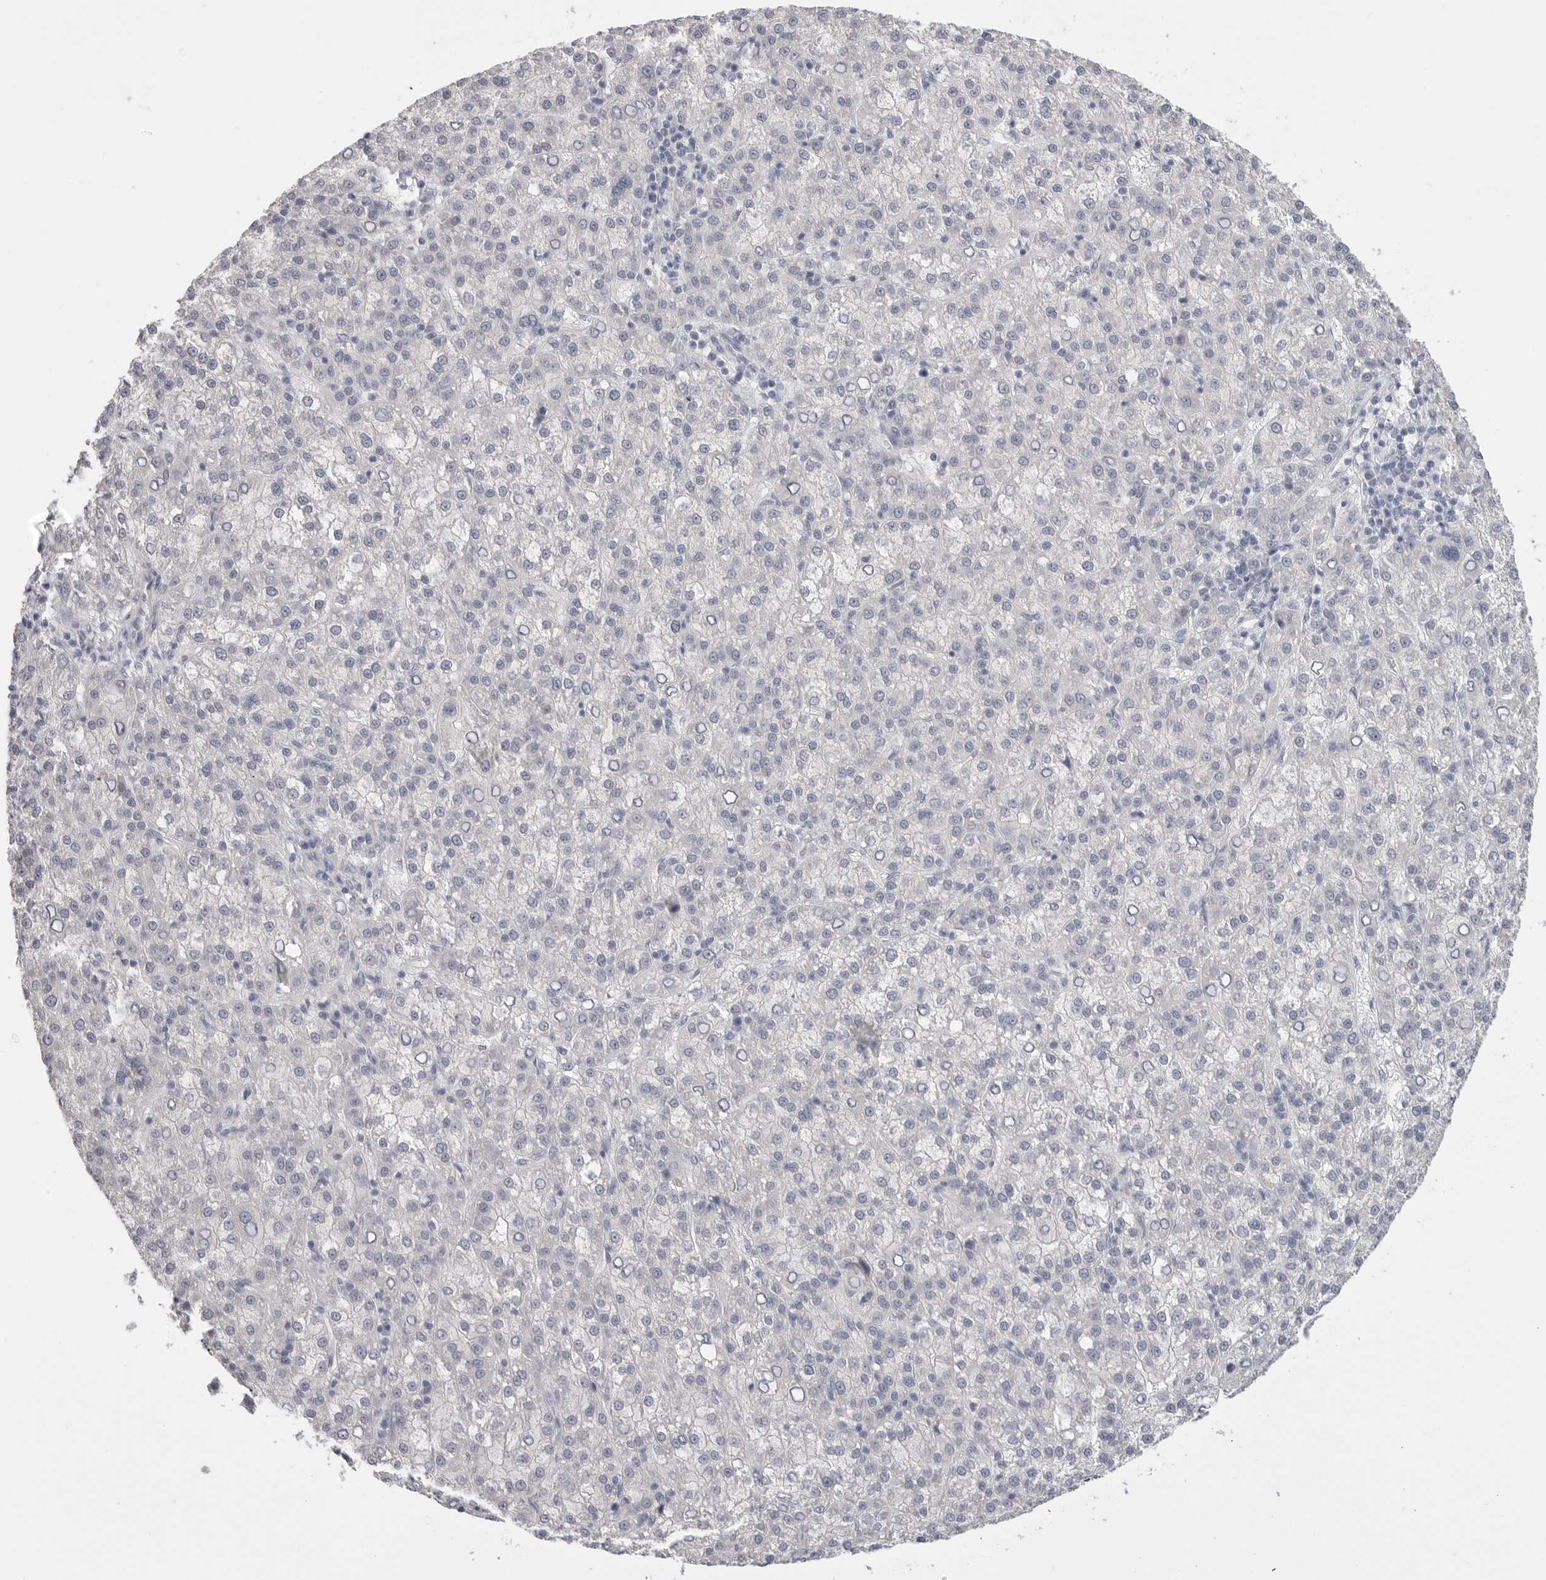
{"staining": {"intensity": "negative", "quantity": "none", "location": "none"}, "tissue": "liver cancer", "cell_type": "Tumor cells", "image_type": "cancer", "snomed": [{"axis": "morphology", "description": "Carcinoma, Hepatocellular, NOS"}, {"axis": "topography", "description": "Liver"}], "caption": "High magnification brightfield microscopy of liver cancer (hepatocellular carcinoma) stained with DAB (brown) and counterstained with hematoxylin (blue): tumor cells show no significant positivity.", "gene": "FBN2", "patient": {"sex": "female", "age": 58}}